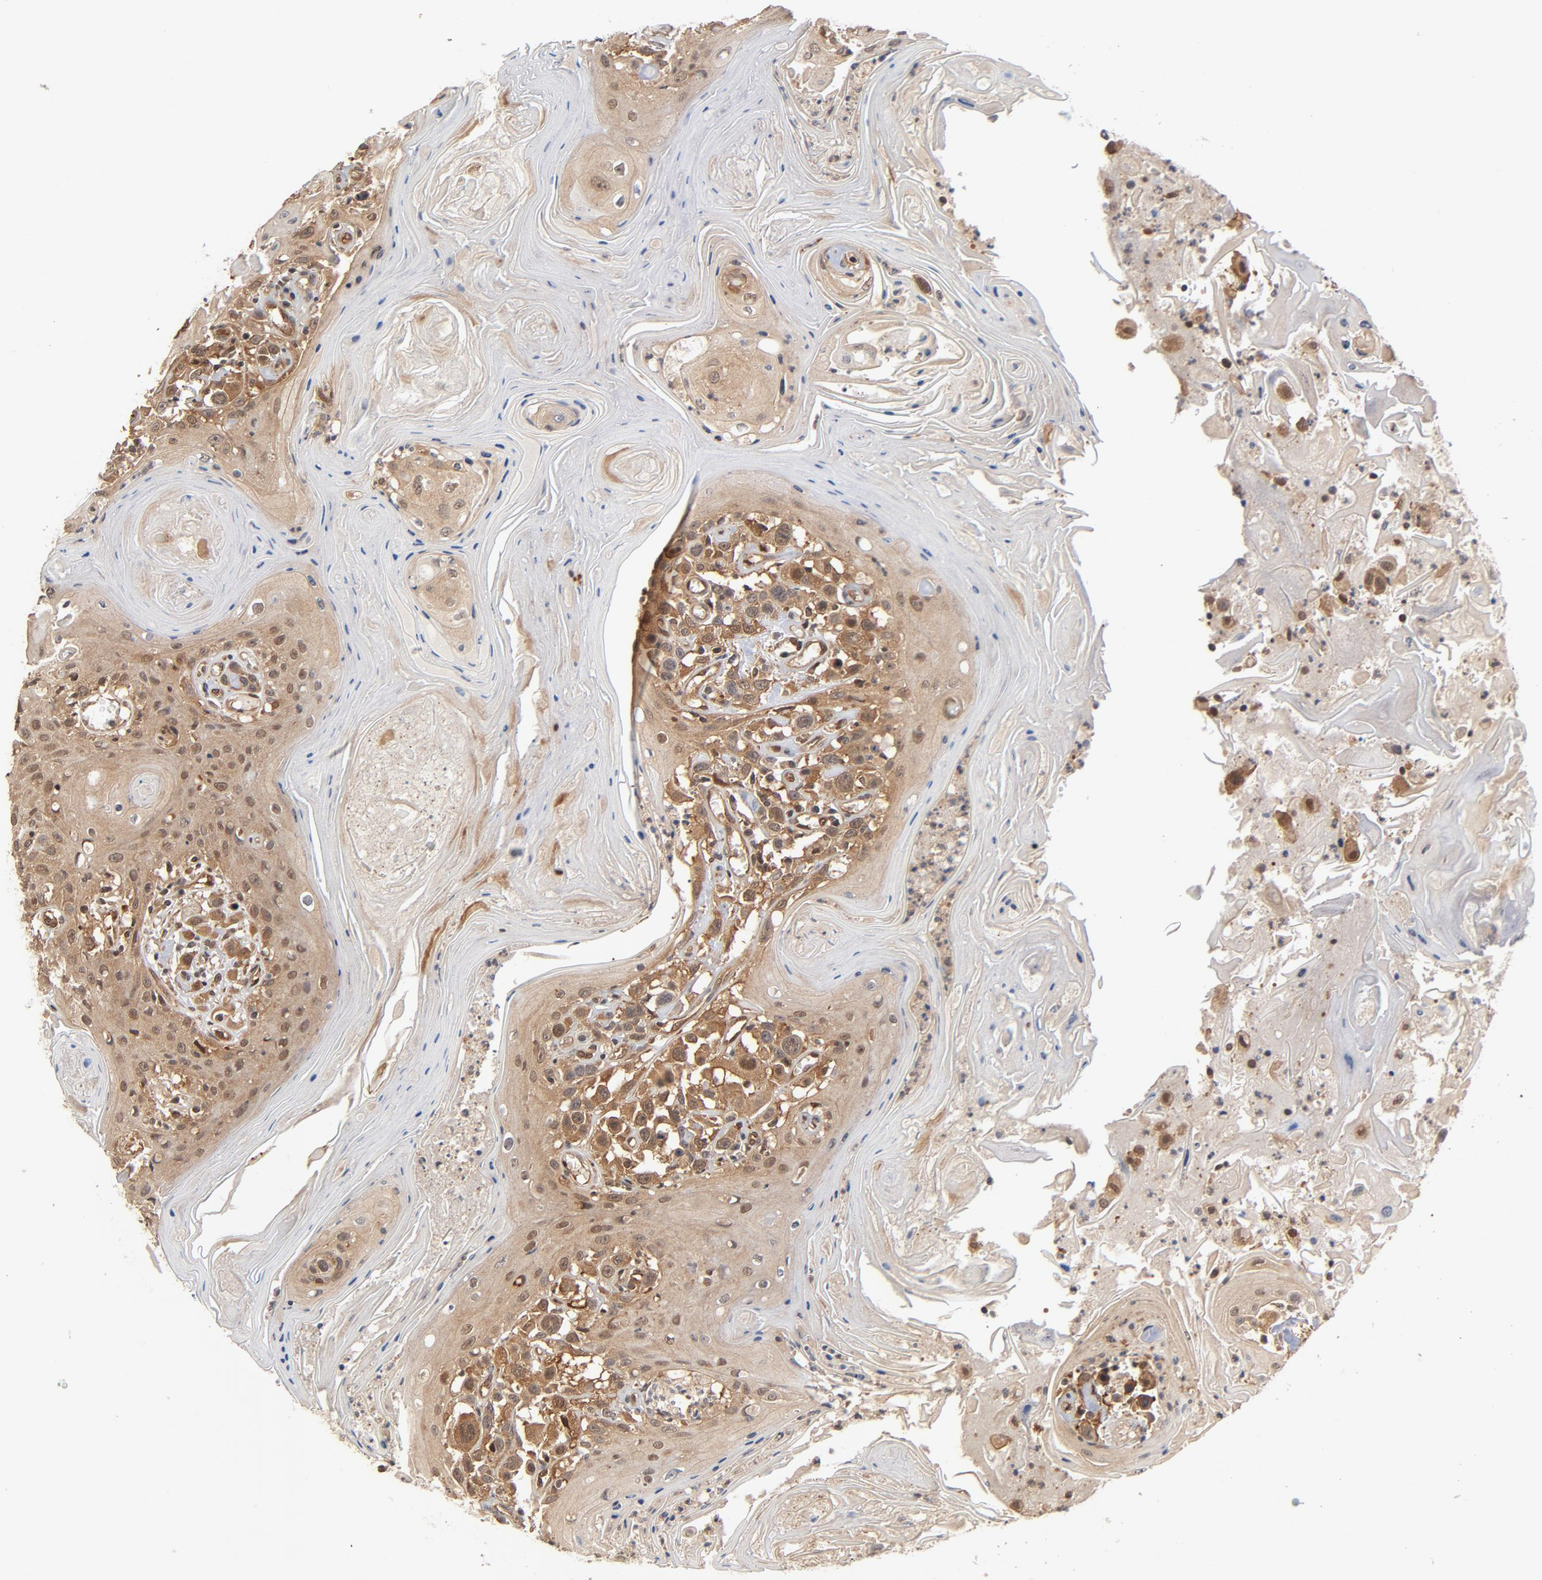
{"staining": {"intensity": "moderate", "quantity": ">75%", "location": "cytoplasmic/membranous,nuclear"}, "tissue": "head and neck cancer", "cell_type": "Tumor cells", "image_type": "cancer", "snomed": [{"axis": "morphology", "description": "Squamous cell carcinoma, NOS"}, {"axis": "topography", "description": "Oral tissue"}, {"axis": "topography", "description": "Head-Neck"}], "caption": "Immunohistochemical staining of human head and neck cancer (squamous cell carcinoma) shows medium levels of moderate cytoplasmic/membranous and nuclear protein expression in approximately >75% of tumor cells.", "gene": "CDC37", "patient": {"sex": "female", "age": 76}}